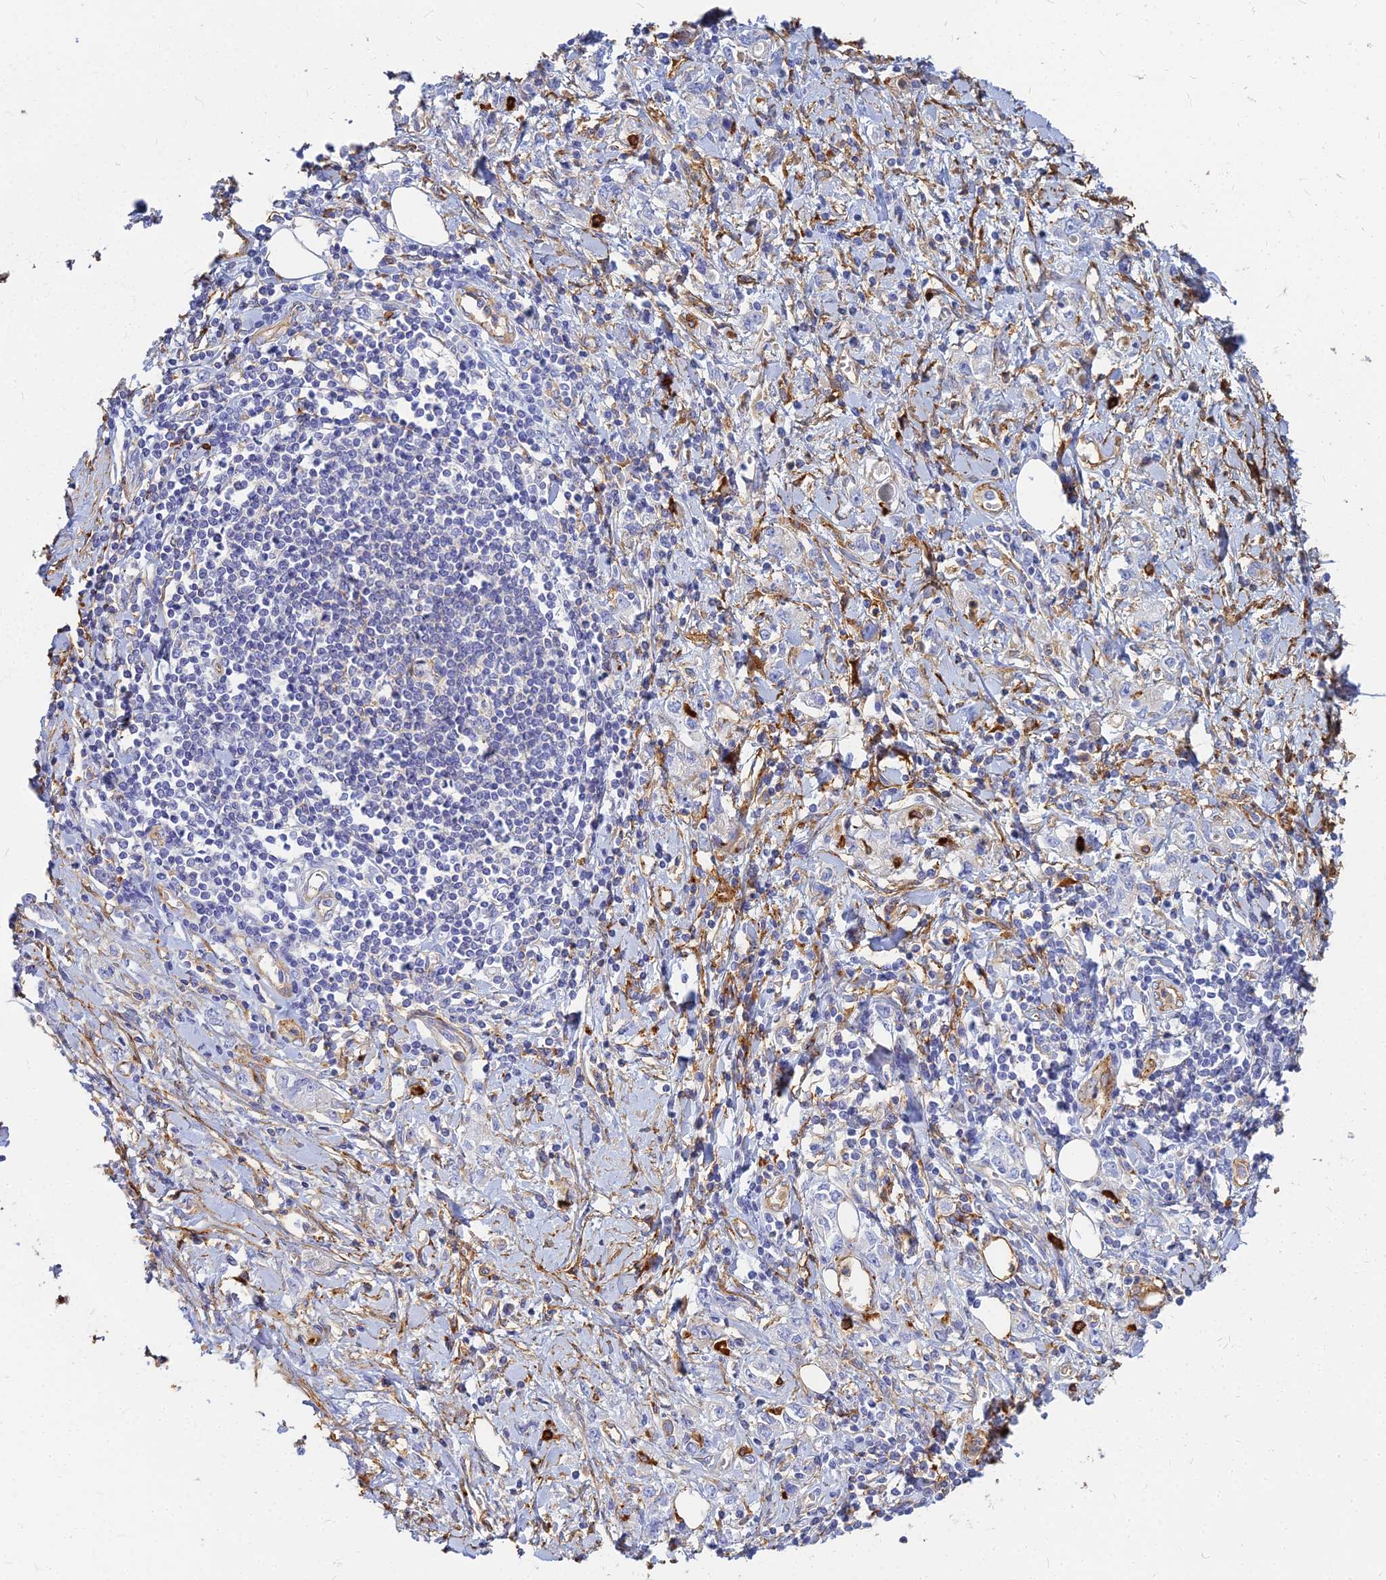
{"staining": {"intensity": "negative", "quantity": "none", "location": "none"}, "tissue": "stomach cancer", "cell_type": "Tumor cells", "image_type": "cancer", "snomed": [{"axis": "morphology", "description": "Adenocarcinoma, NOS"}, {"axis": "topography", "description": "Stomach"}], "caption": "Protein analysis of stomach cancer (adenocarcinoma) demonstrates no significant positivity in tumor cells.", "gene": "VAT1", "patient": {"sex": "female", "age": 76}}